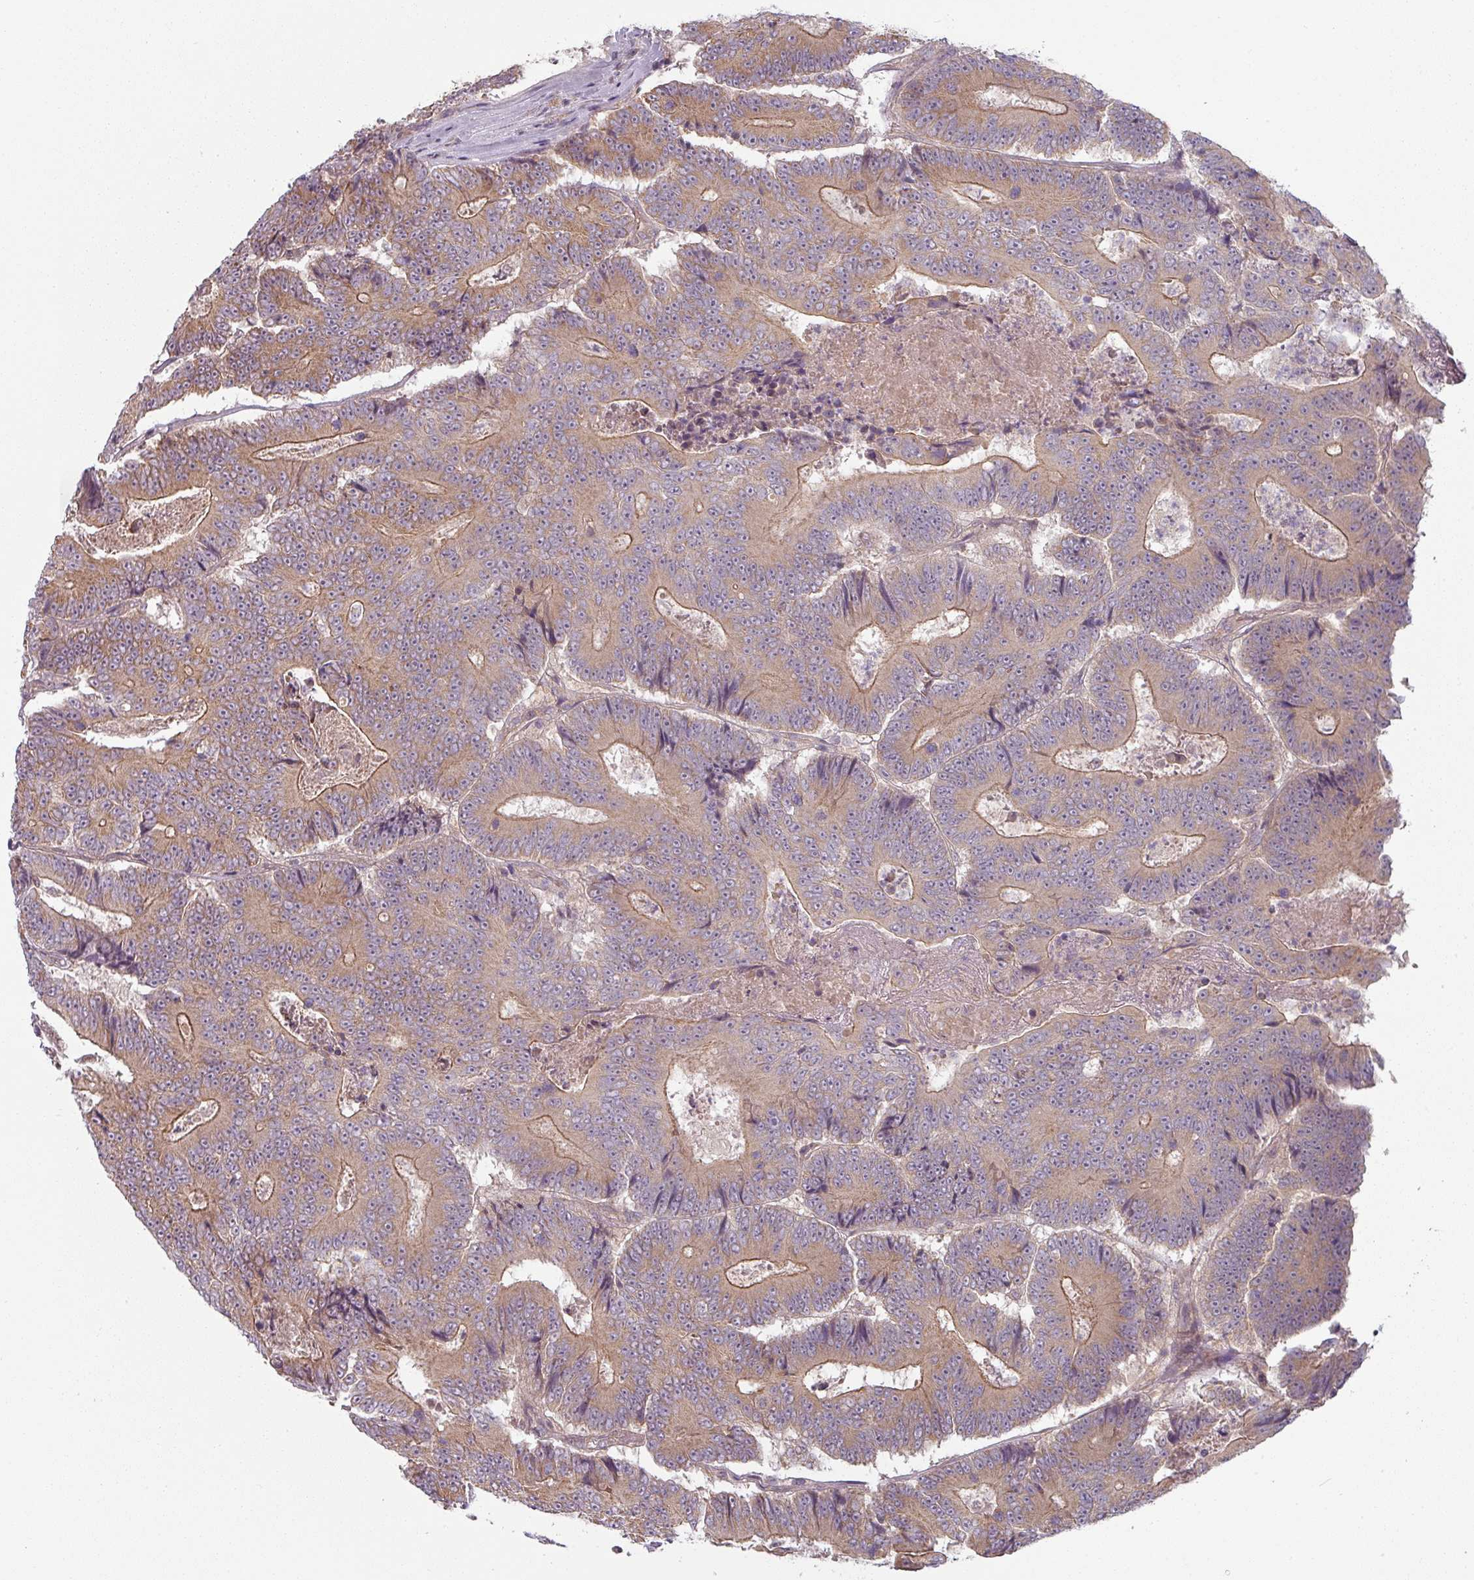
{"staining": {"intensity": "moderate", "quantity": "25%-75%", "location": "cytoplasmic/membranous"}, "tissue": "colorectal cancer", "cell_type": "Tumor cells", "image_type": "cancer", "snomed": [{"axis": "morphology", "description": "Adenocarcinoma, NOS"}, {"axis": "topography", "description": "Colon"}], "caption": "Moderate cytoplasmic/membranous positivity is seen in about 25%-75% of tumor cells in colorectal adenocarcinoma. Nuclei are stained in blue.", "gene": "PLEKHJ1", "patient": {"sex": "male", "age": 83}}